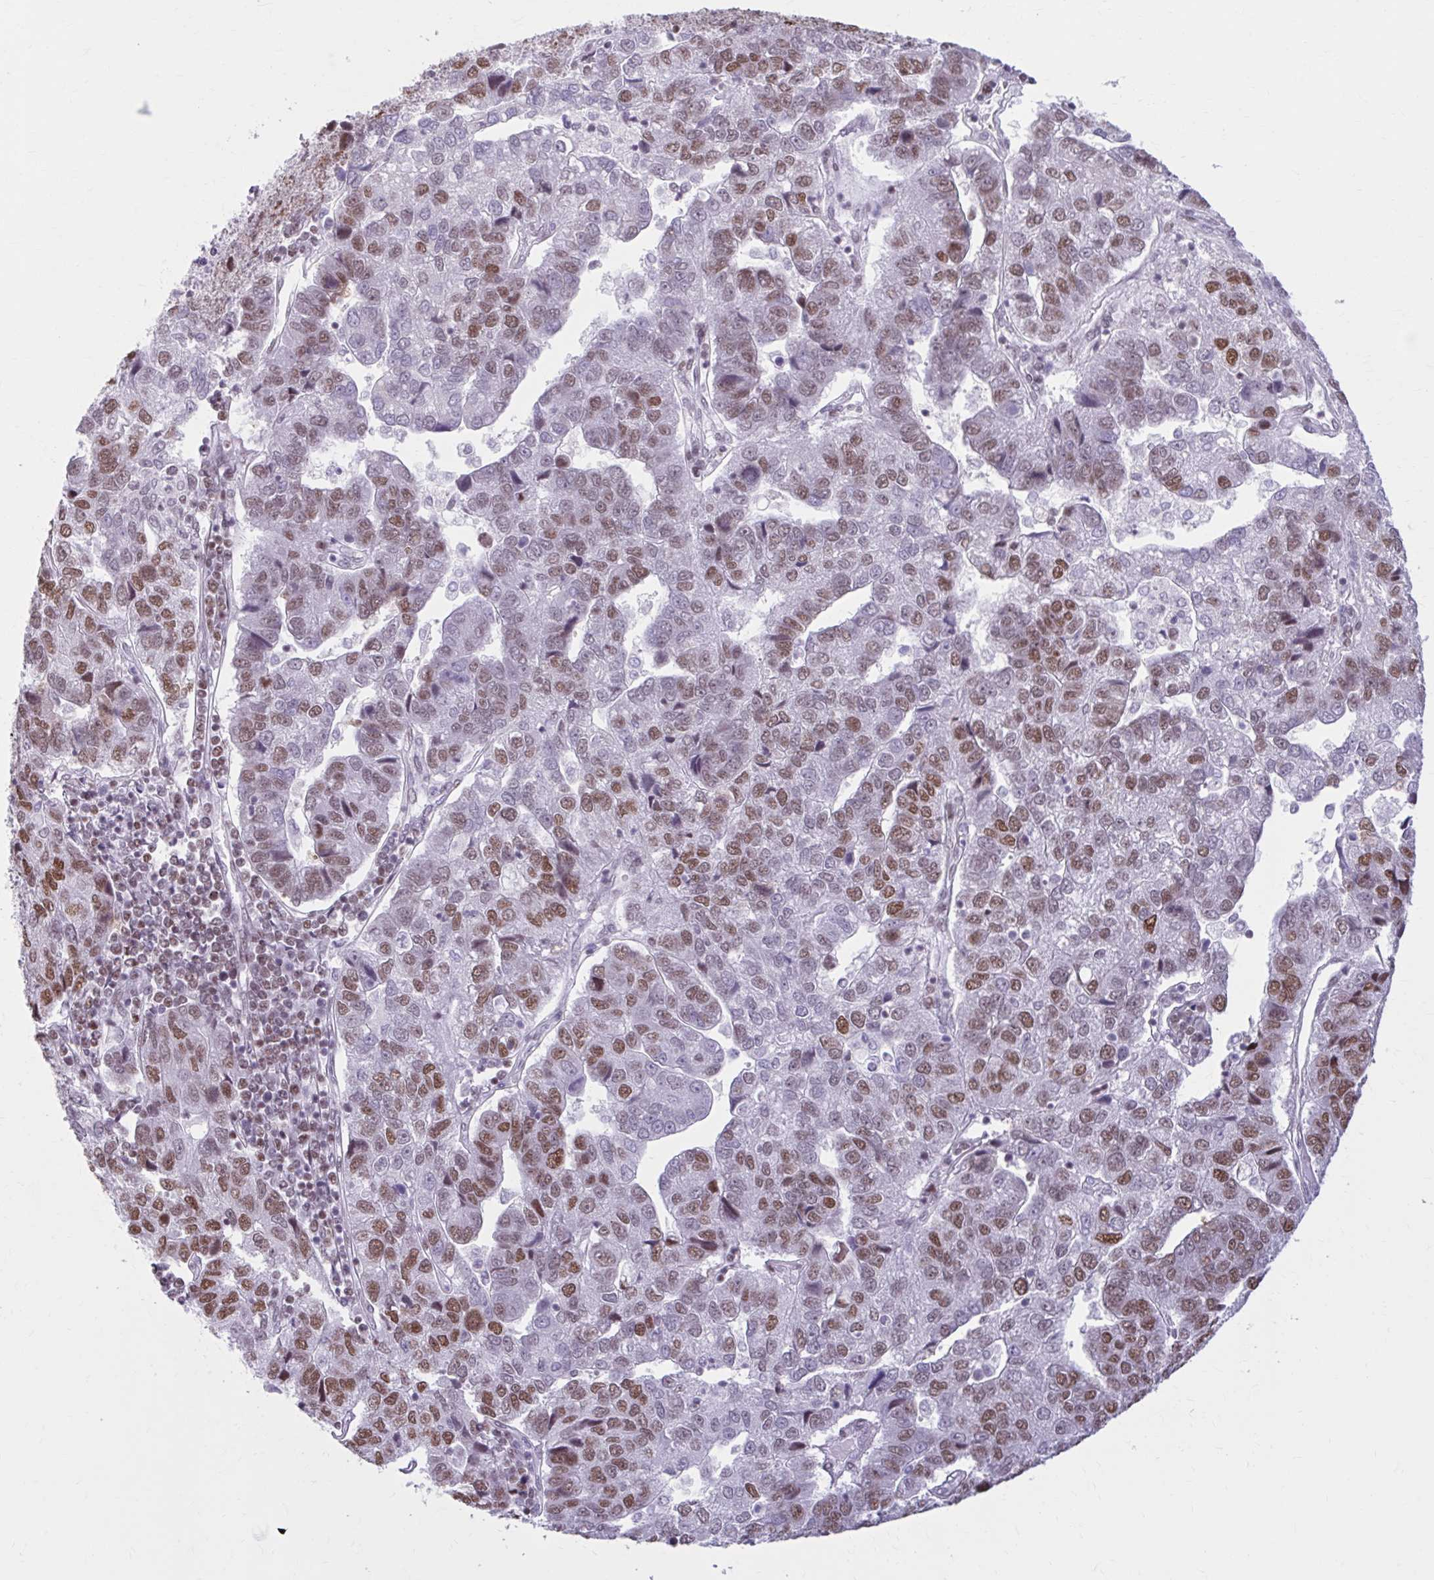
{"staining": {"intensity": "moderate", "quantity": "25%-75%", "location": "nuclear"}, "tissue": "pancreatic cancer", "cell_type": "Tumor cells", "image_type": "cancer", "snomed": [{"axis": "morphology", "description": "Adenocarcinoma, NOS"}, {"axis": "topography", "description": "Pancreas"}], "caption": "Protein expression analysis of human pancreatic cancer (adenocarcinoma) reveals moderate nuclear positivity in about 25%-75% of tumor cells.", "gene": "PABIR1", "patient": {"sex": "female", "age": 61}}